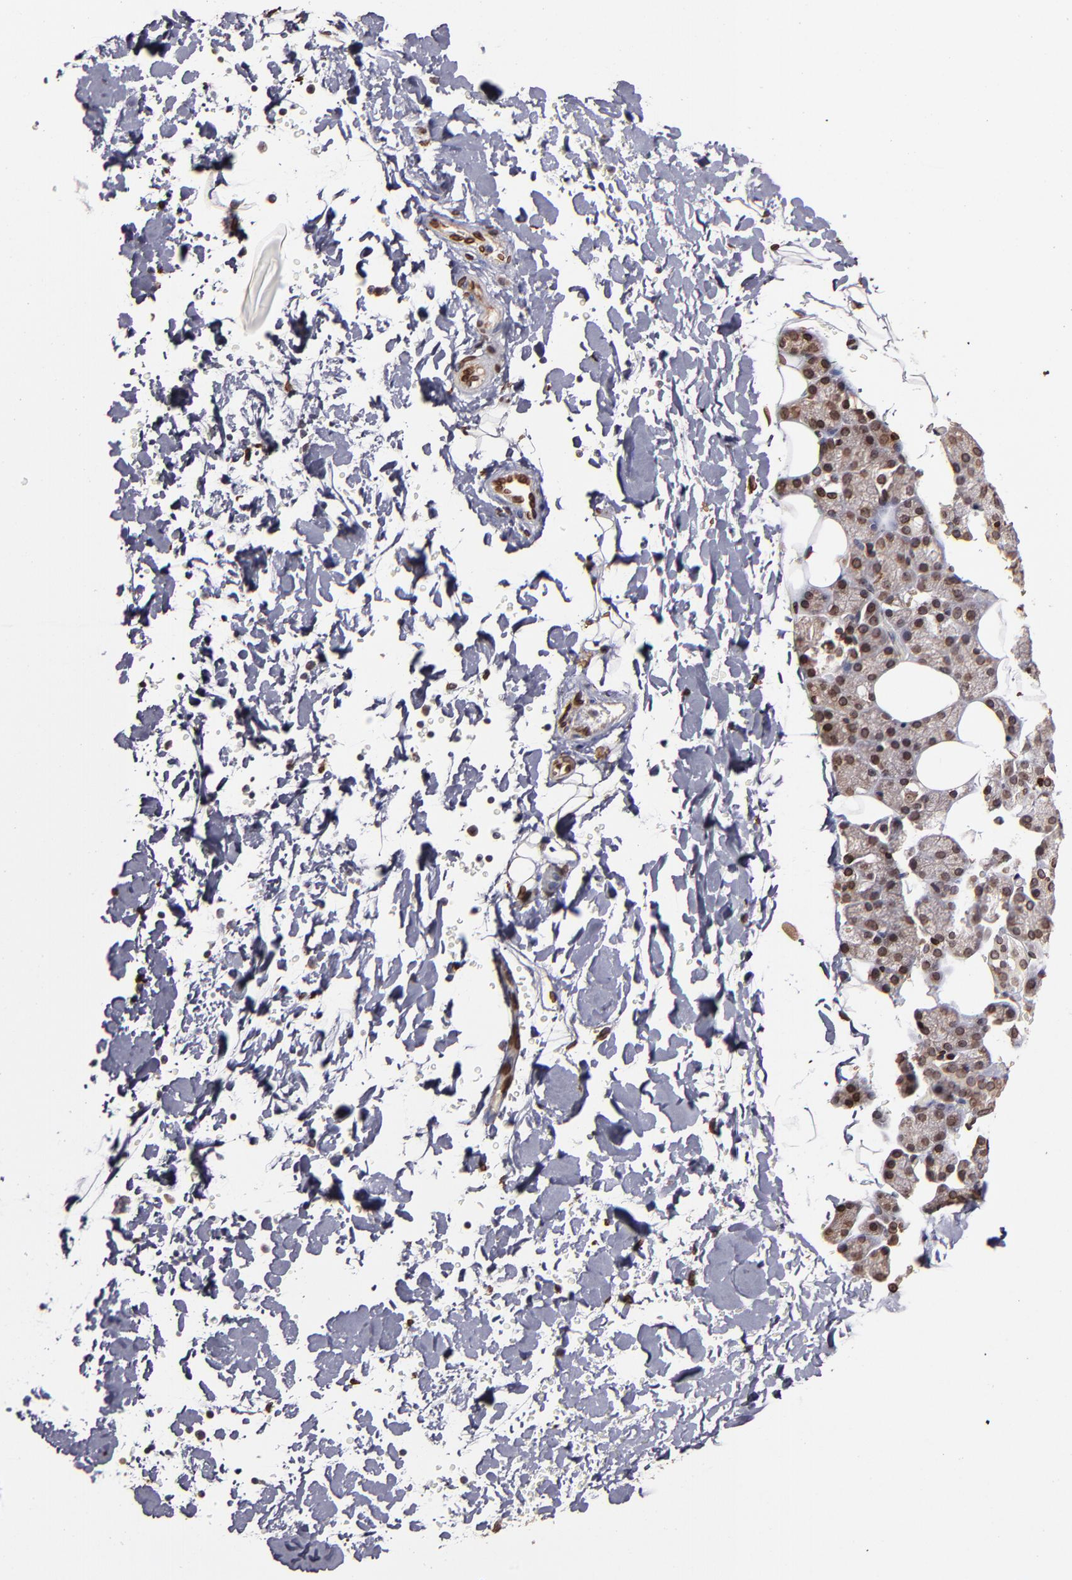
{"staining": {"intensity": "weak", "quantity": ">75%", "location": "nuclear"}, "tissue": "salivary gland", "cell_type": "Glandular cells", "image_type": "normal", "snomed": [{"axis": "morphology", "description": "Normal tissue, NOS"}, {"axis": "topography", "description": "Lymph node"}, {"axis": "topography", "description": "Salivary gland"}], "caption": "A brown stain labels weak nuclear expression of a protein in glandular cells of unremarkable human salivary gland.", "gene": "PUM3", "patient": {"sex": "male", "age": 8}}